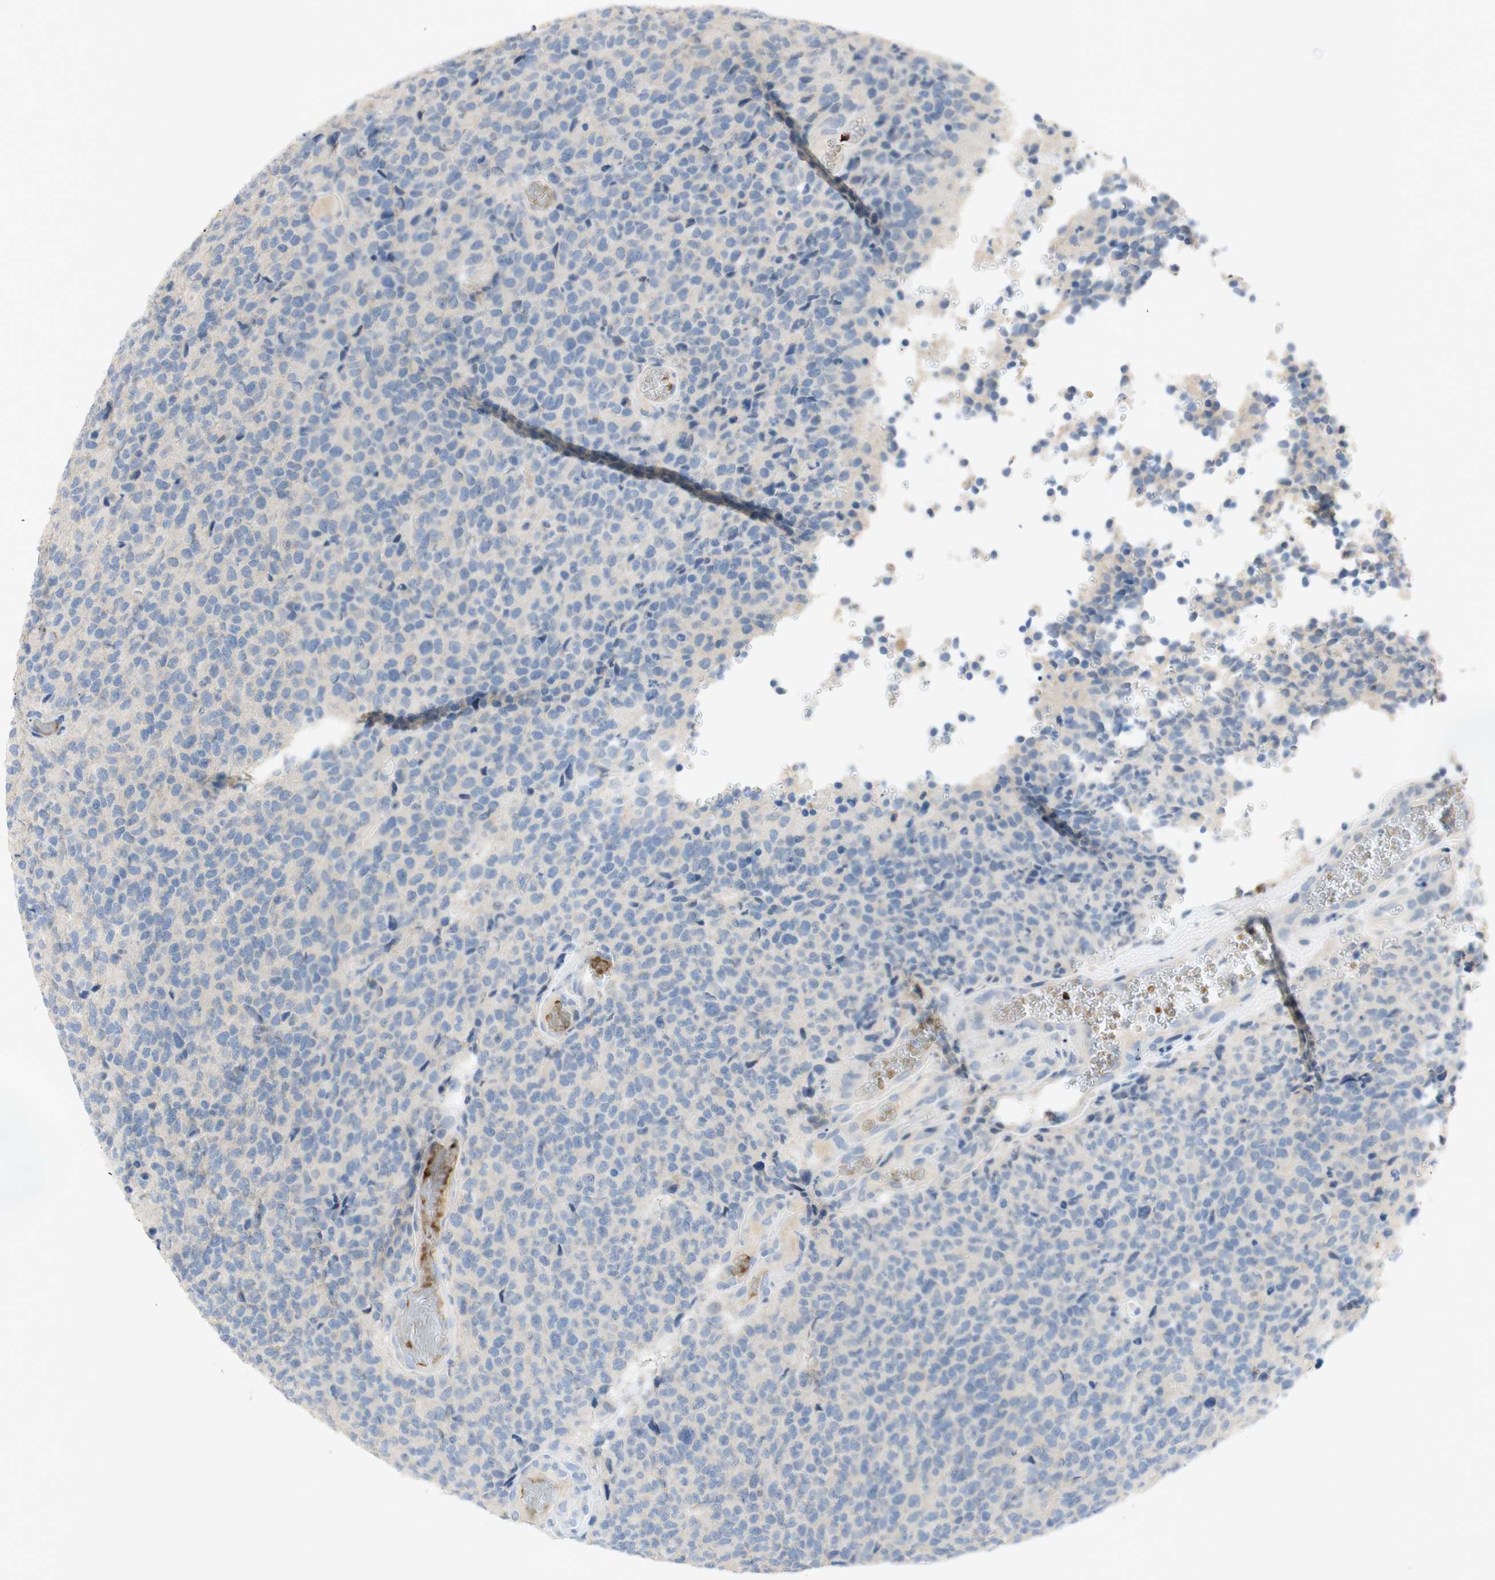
{"staining": {"intensity": "negative", "quantity": "none", "location": "none"}, "tissue": "glioma", "cell_type": "Tumor cells", "image_type": "cancer", "snomed": [{"axis": "morphology", "description": "Glioma, malignant, High grade"}, {"axis": "topography", "description": "pancreas cauda"}], "caption": "Immunohistochemical staining of human malignant high-grade glioma demonstrates no significant staining in tumor cells.", "gene": "EPO", "patient": {"sex": "male", "age": 60}}